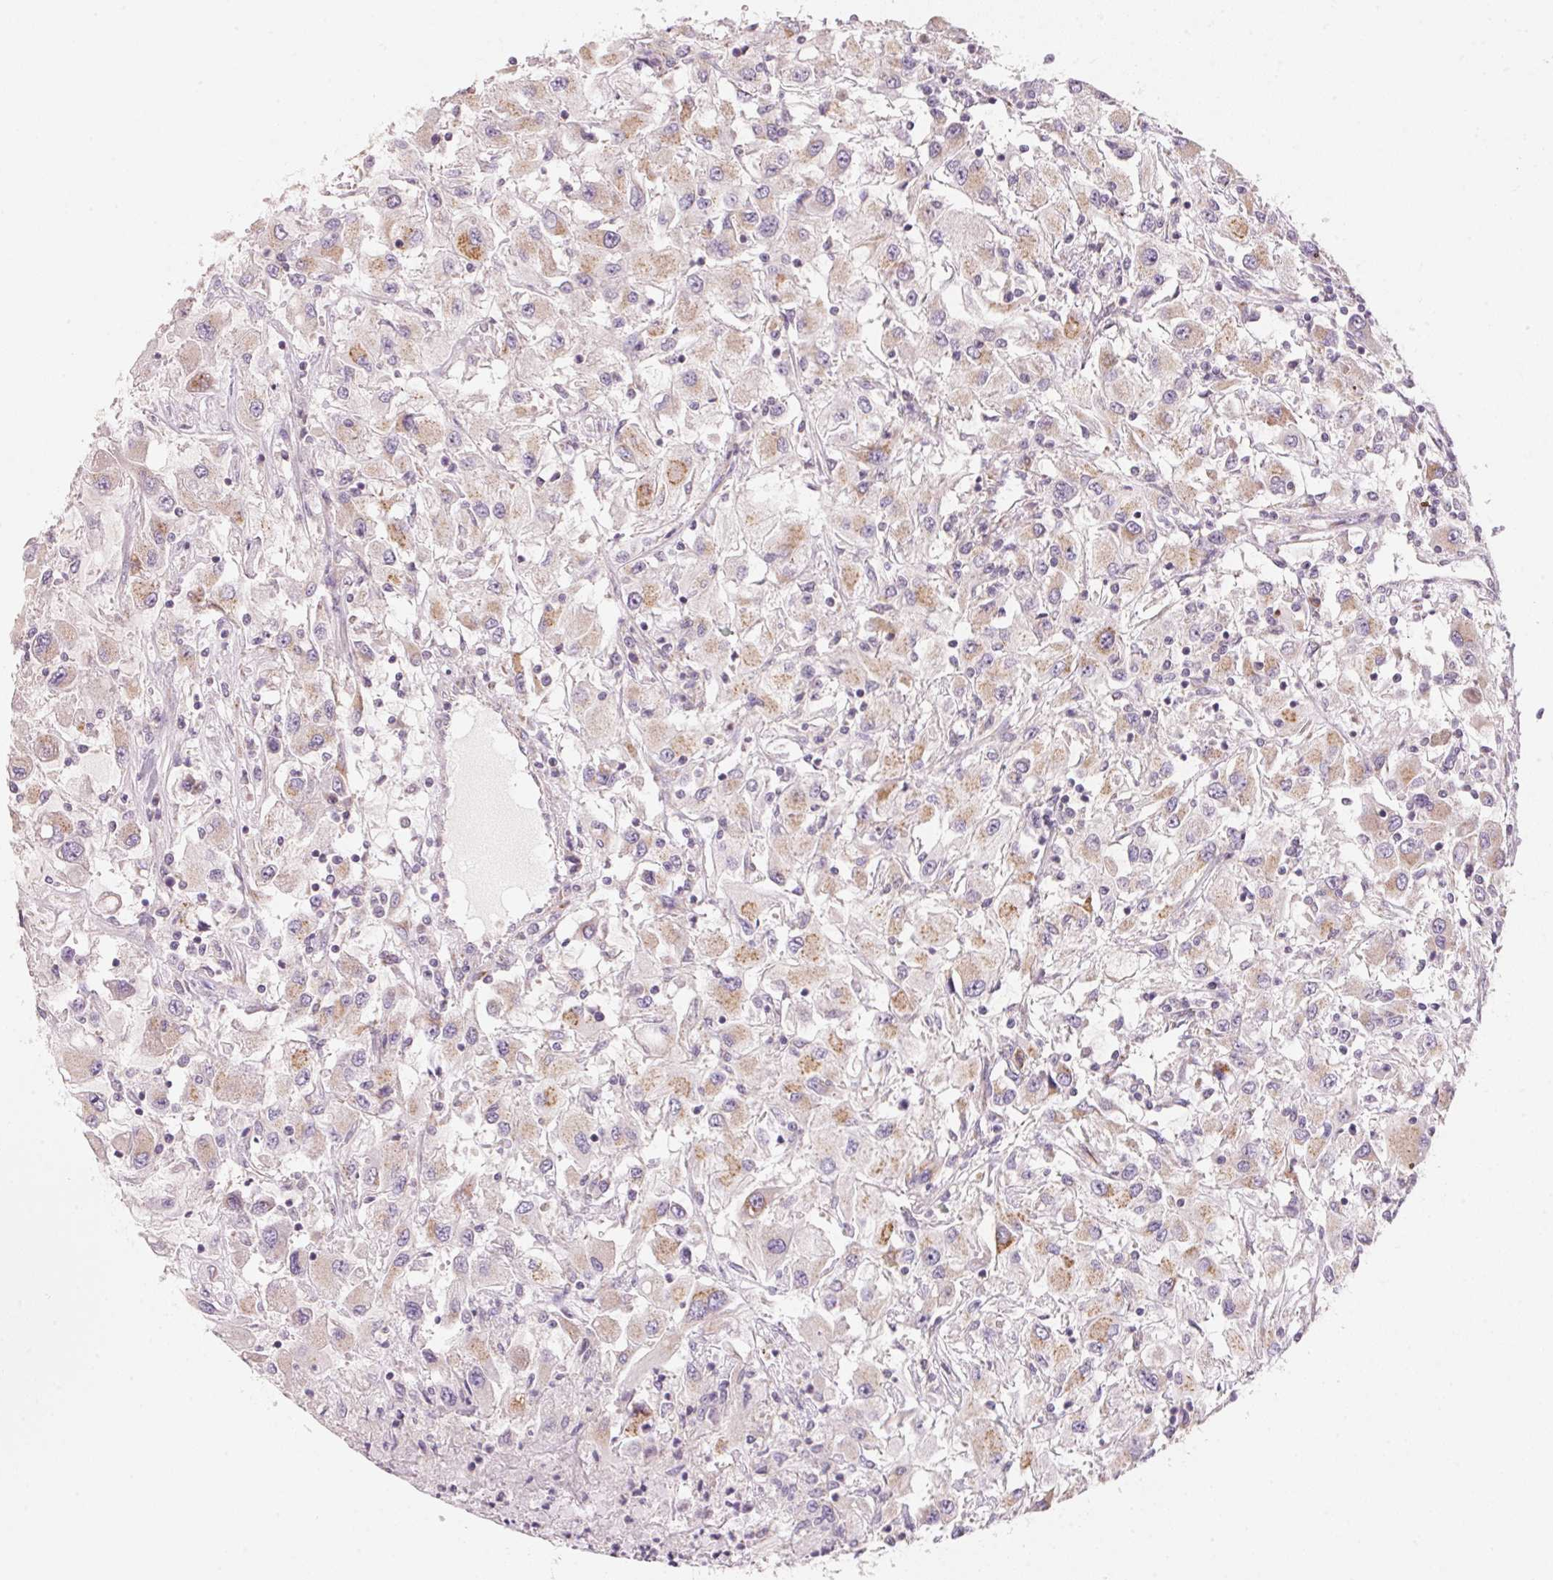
{"staining": {"intensity": "weak", "quantity": "25%-75%", "location": "cytoplasmic/membranous"}, "tissue": "renal cancer", "cell_type": "Tumor cells", "image_type": "cancer", "snomed": [{"axis": "morphology", "description": "Adenocarcinoma, NOS"}, {"axis": "topography", "description": "Kidney"}], "caption": "Immunohistochemistry (IHC) of renal cancer shows low levels of weak cytoplasmic/membranous positivity in about 25%-75% of tumor cells. (Stains: DAB in brown, nuclei in blue, Microscopy: brightfield microscopy at high magnification).", "gene": "BLOC1S2", "patient": {"sex": "female", "age": 67}}